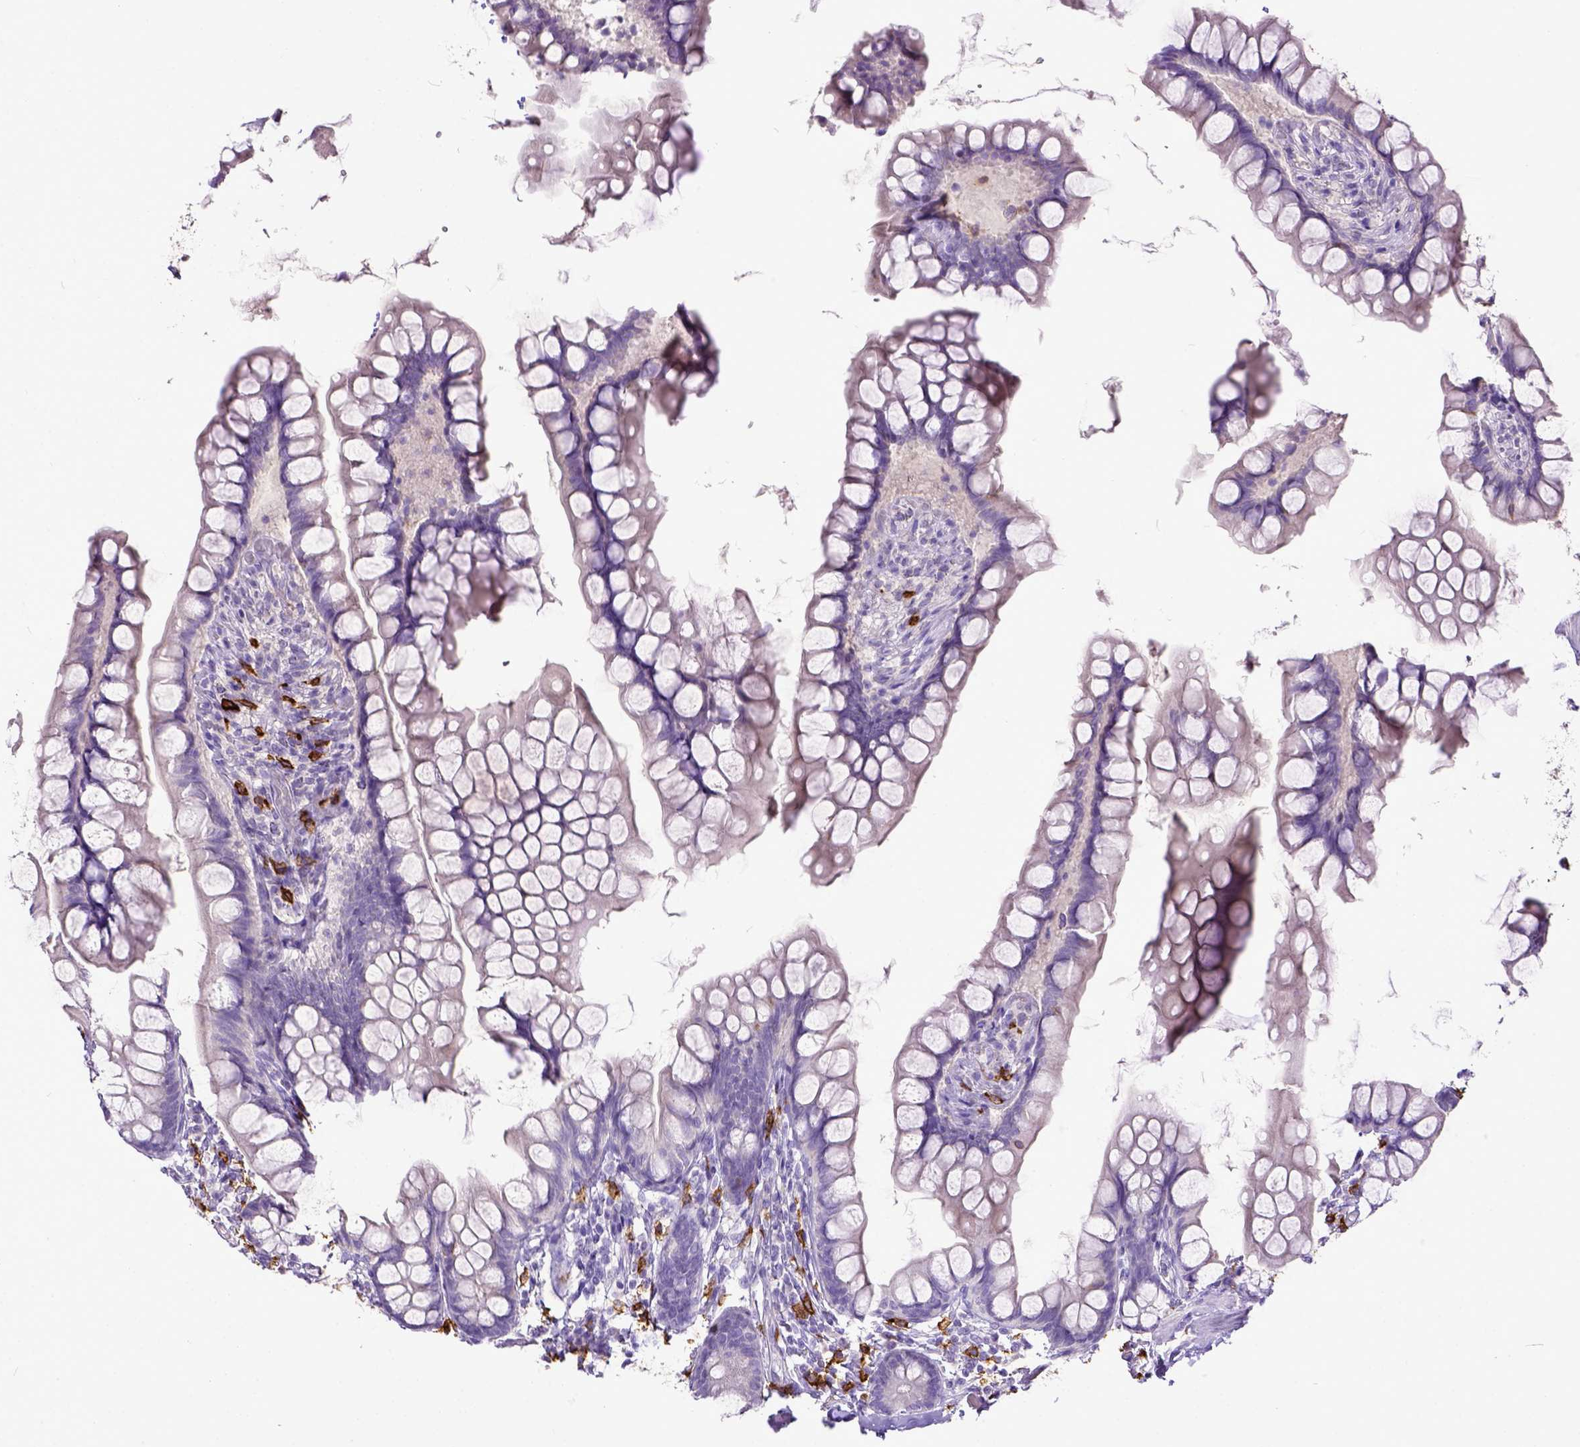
{"staining": {"intensity": "negative", "quantity": "none", "location": "none"}, "tissue": "small intestine", "cell_type": "Glandular cells", "image_type": "normal", "snomed": [{"axis": "morphology", "description": "Normal tissue, NOS"}, {"axis": "topography", "description": "Small intestine"}], "caption": "IHC histopathology image of benign small intestine: small intestine stained with DAB shows no significant protein staining in glandular cells. (Stains: DAB immunohistochemistry with hematoxylin counter stain, Microscopy: brightfield microscopy at high magnification).", "gene": "KIT", "patient": {"sex": "male", "age": 70}}